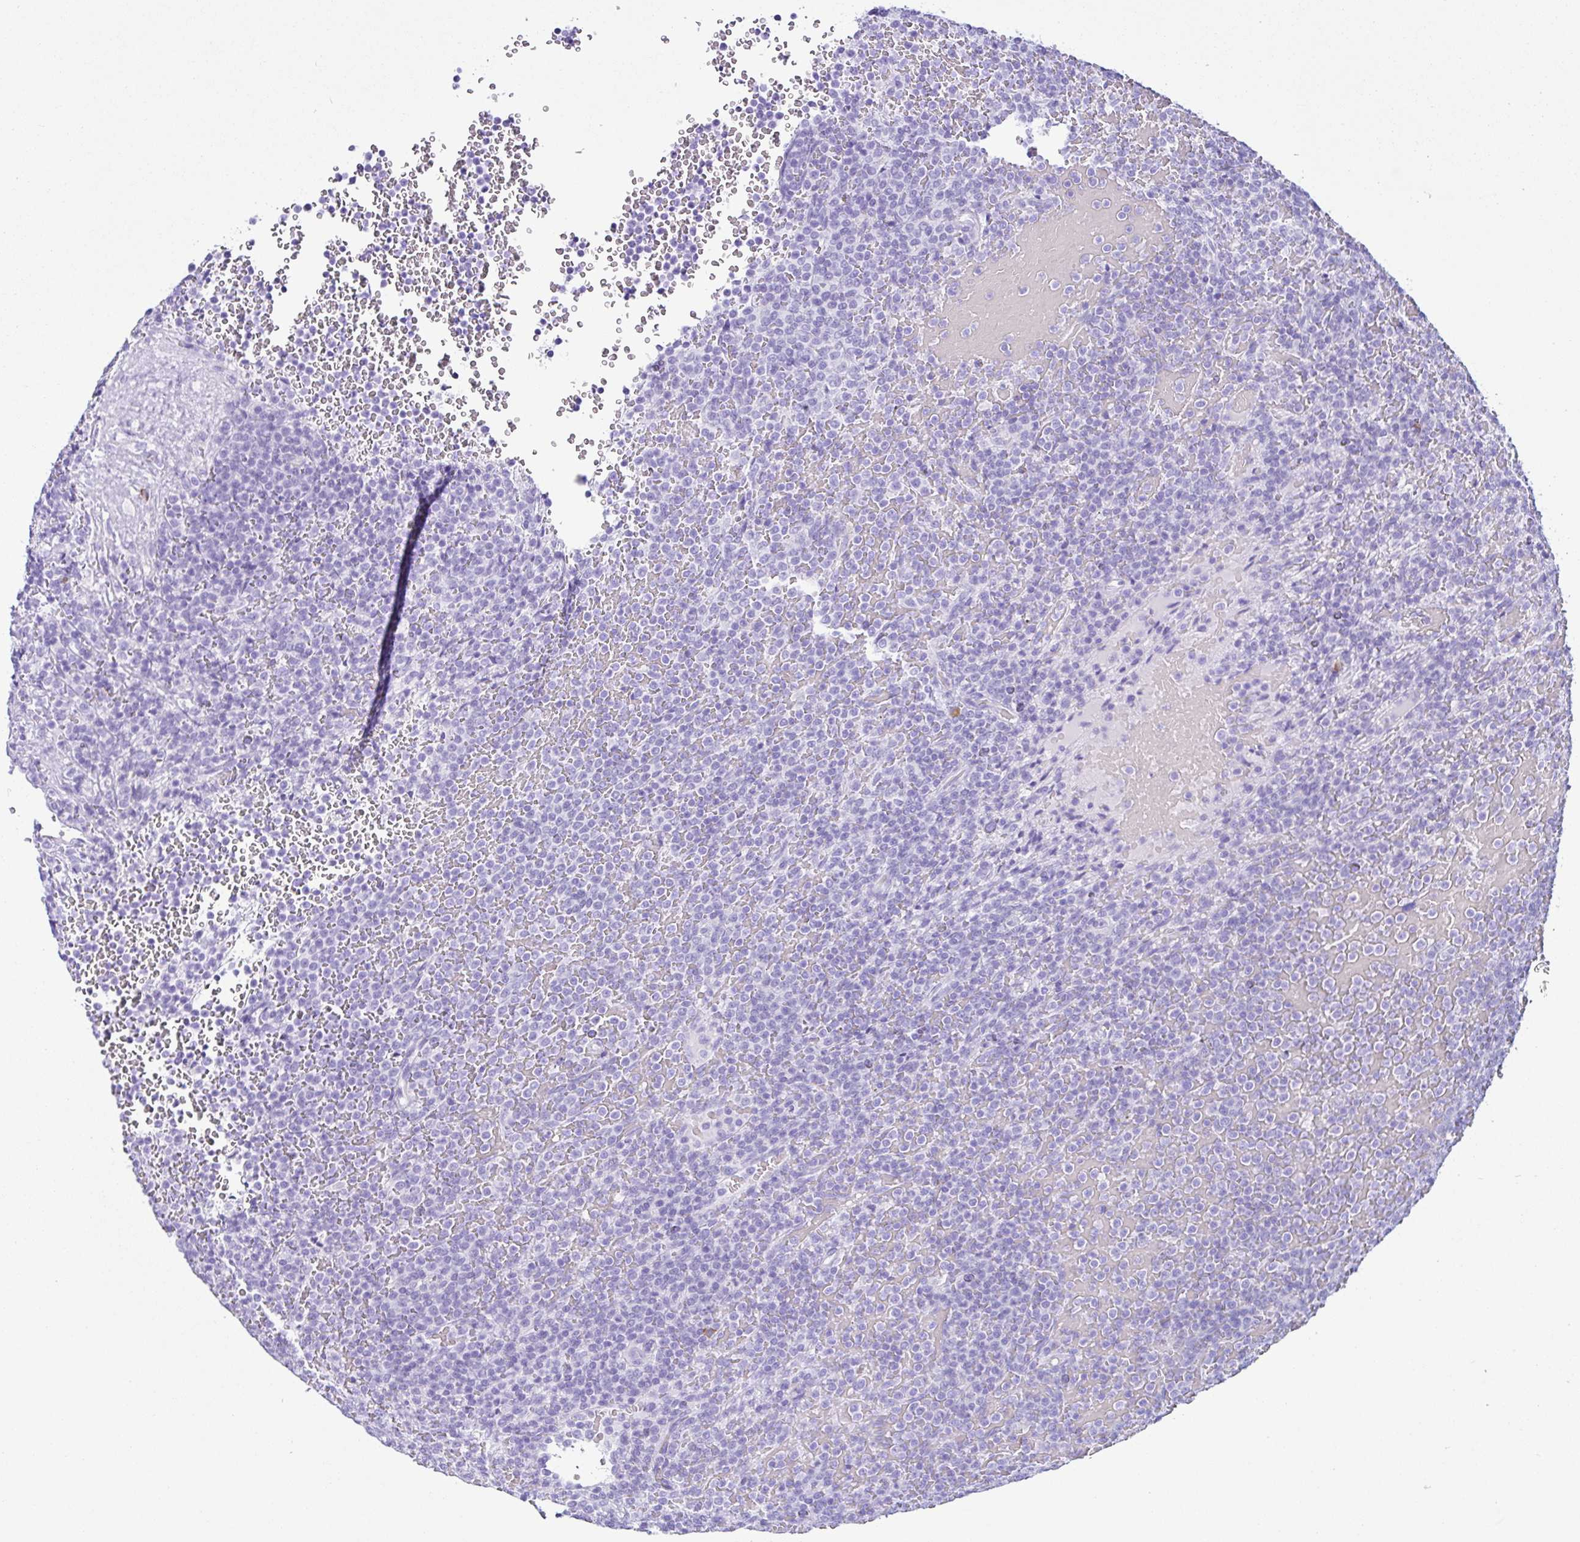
{"staining": {"intensity": "negative", "quantity": "none", "location": "none"}, "tissue": "lymphoma", "cell_type": "Tumor cells", "image_type": "cancer", "snomed": [{"axis": "morphology", "description": "Malignant lymphoma, non-Hodgkin's type, Low grade"}, {"axis": "topography", "description": "Spleen"}], "caption": "This is an immunohistochemistry (IHC) micrograph of human lymphoma. There is no expression in tumor cells.", "gene": "PIGF", "patient": {"sex": "male", "age": 60}}